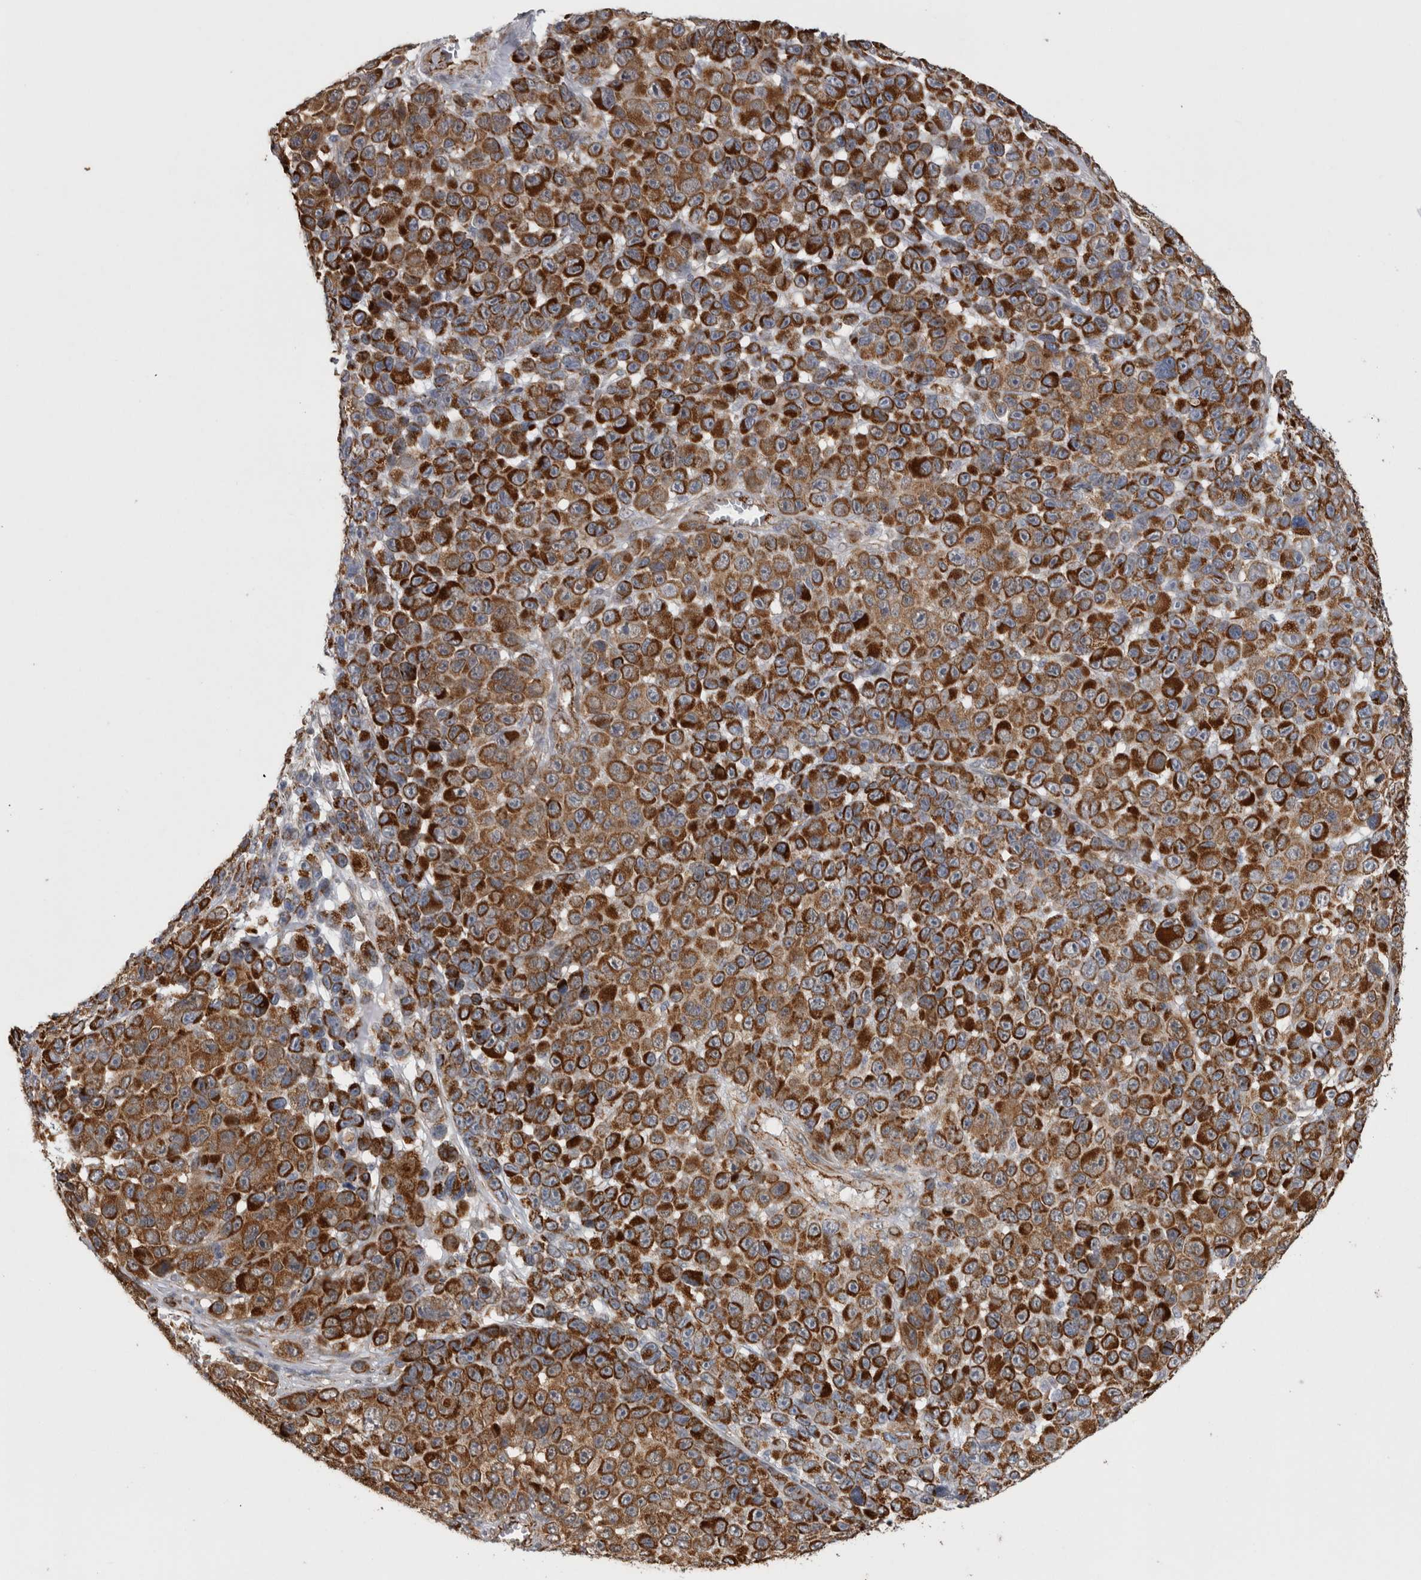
{"staining": {"intensity": "strong", "quantity": ">75%", "location": "cytoplasmic/membranous"}, "tissue": "melanoma", "cell_type": "Tumor cells", "image_type": "cancer", "snomed": [{"axis": "morphology", "description": "Malignant melanoma, NOS"}, {"axis": "topography", "description": "Skin"}], "caption": "Protein expression analysis of melanoma demonstrates strong cytoplasmic/membranous expression in approximately >75% of tumor cells.", "gene": "ACOT7", "patient": {"sex": "male", "age": 53}}